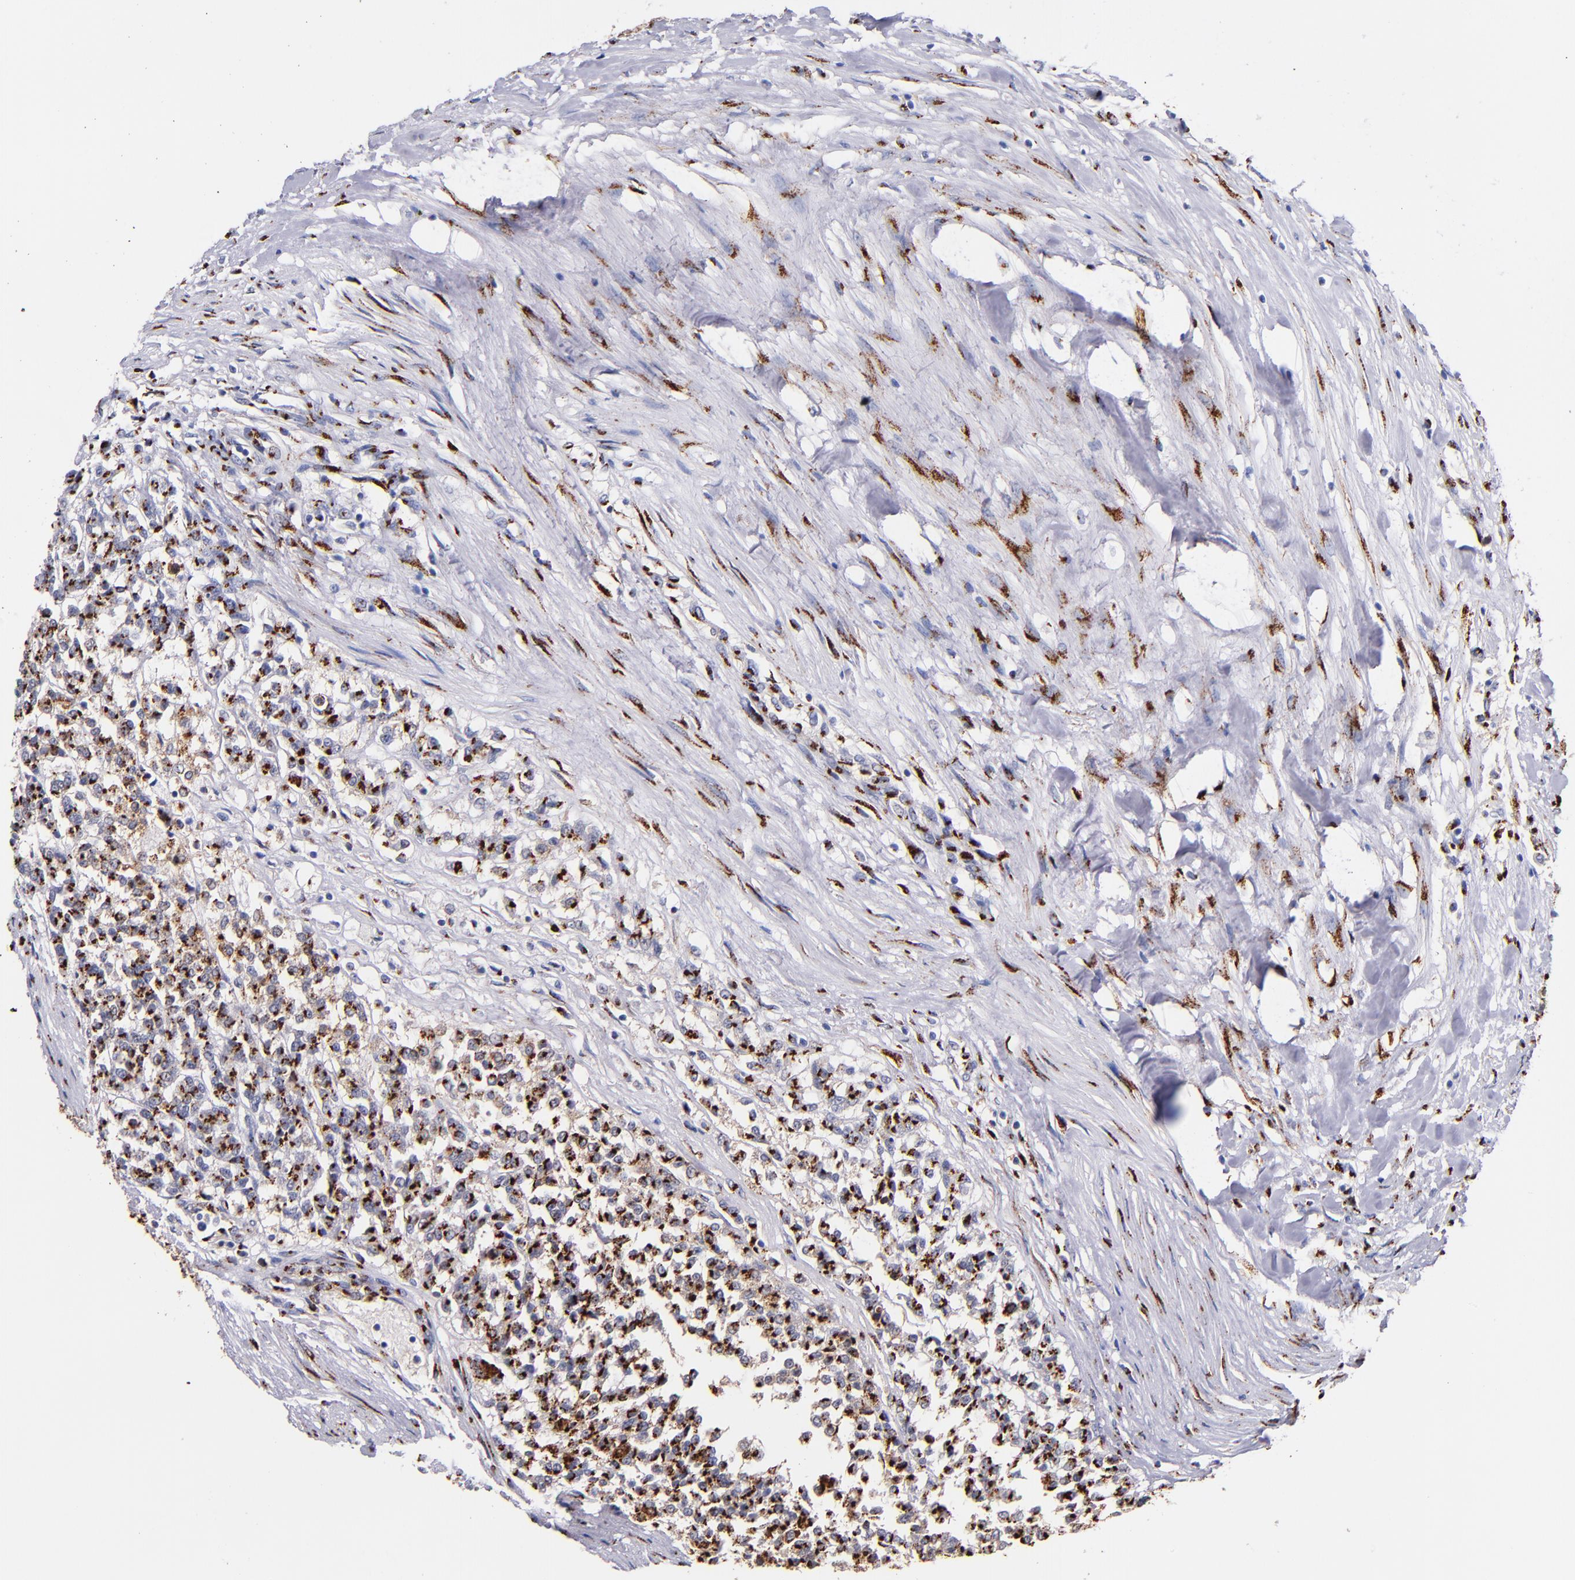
{"staining": {"intensity": "strong", "quantity": "25%-75%", "location": "cytoplasmic/membranous"}, "tissue": "testis cancer", "cell_type": "Tumor cells", "image_type": "cancer", "snomed": [{"axis": "morphology", "description": "Seminoma, NOS"}, {"axis": "topography", "description": "Testis"}], "caption": "Testis cancer (seminoma) stained for a protein (brown) exhibits strong cytoplasmic/membranous positive expression in approximately 25%-75% of tumor cells.", "gene": "GOLIM4", "patient": {"sex": "male", "age": 59}}